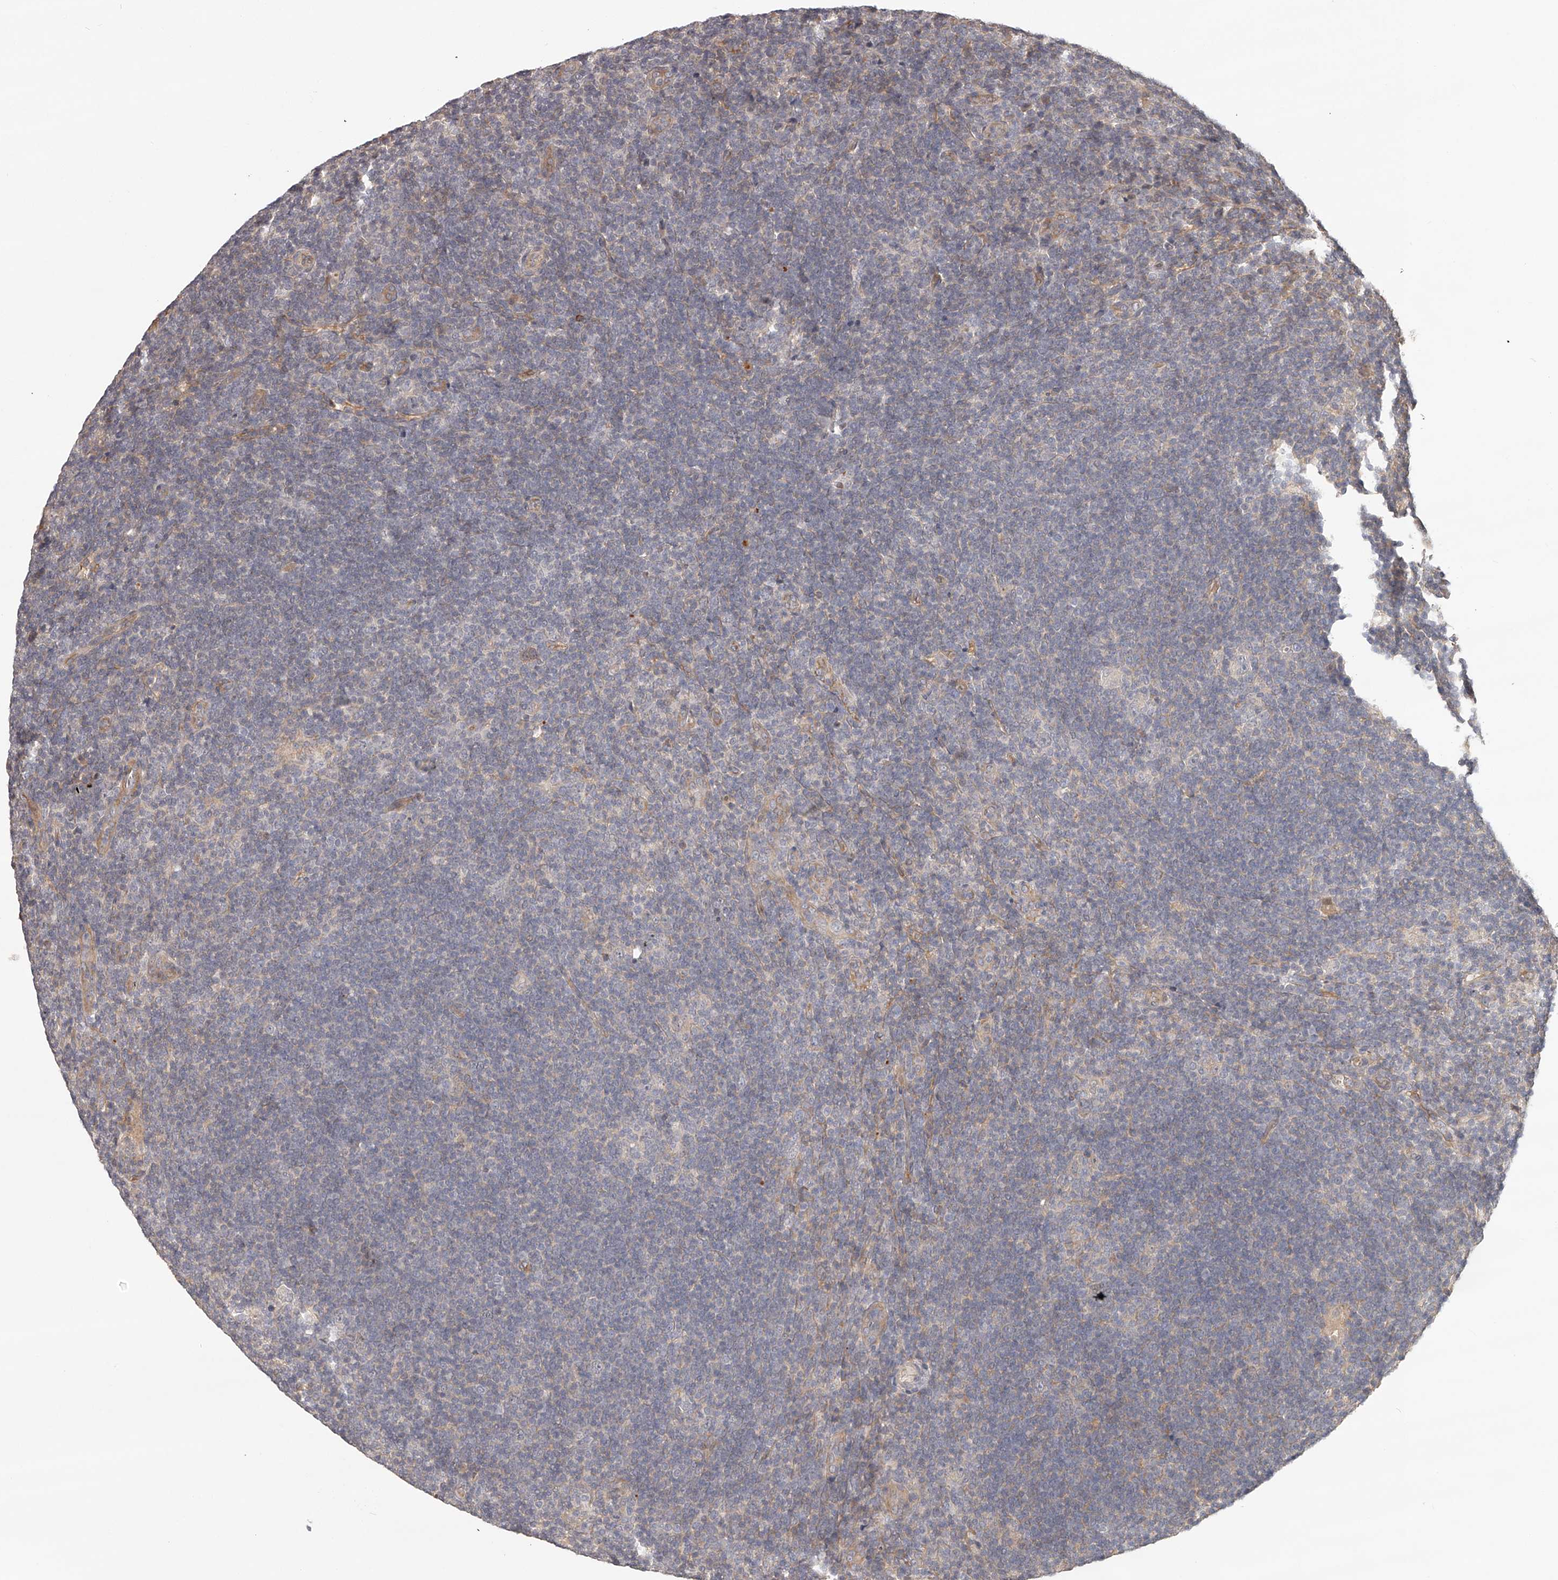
{"staining": {"intensity": "negative", "quantity": "none", "location": "none"}, "tissue": "lymphoma", "cell_type": "Tumor cells", "image_type": "cancer", "snomed": [{"axis": "morphology", "description": "Hodgkin's disease, NOS"}, {"axis": "topography", "description": "Lymph node"}], "caption": "Micrograph shows no protein positivity in tumor cells of lymphoma tissue.", "gene": "ZNF582", "patient": {"sex": "female", "age": 57}}